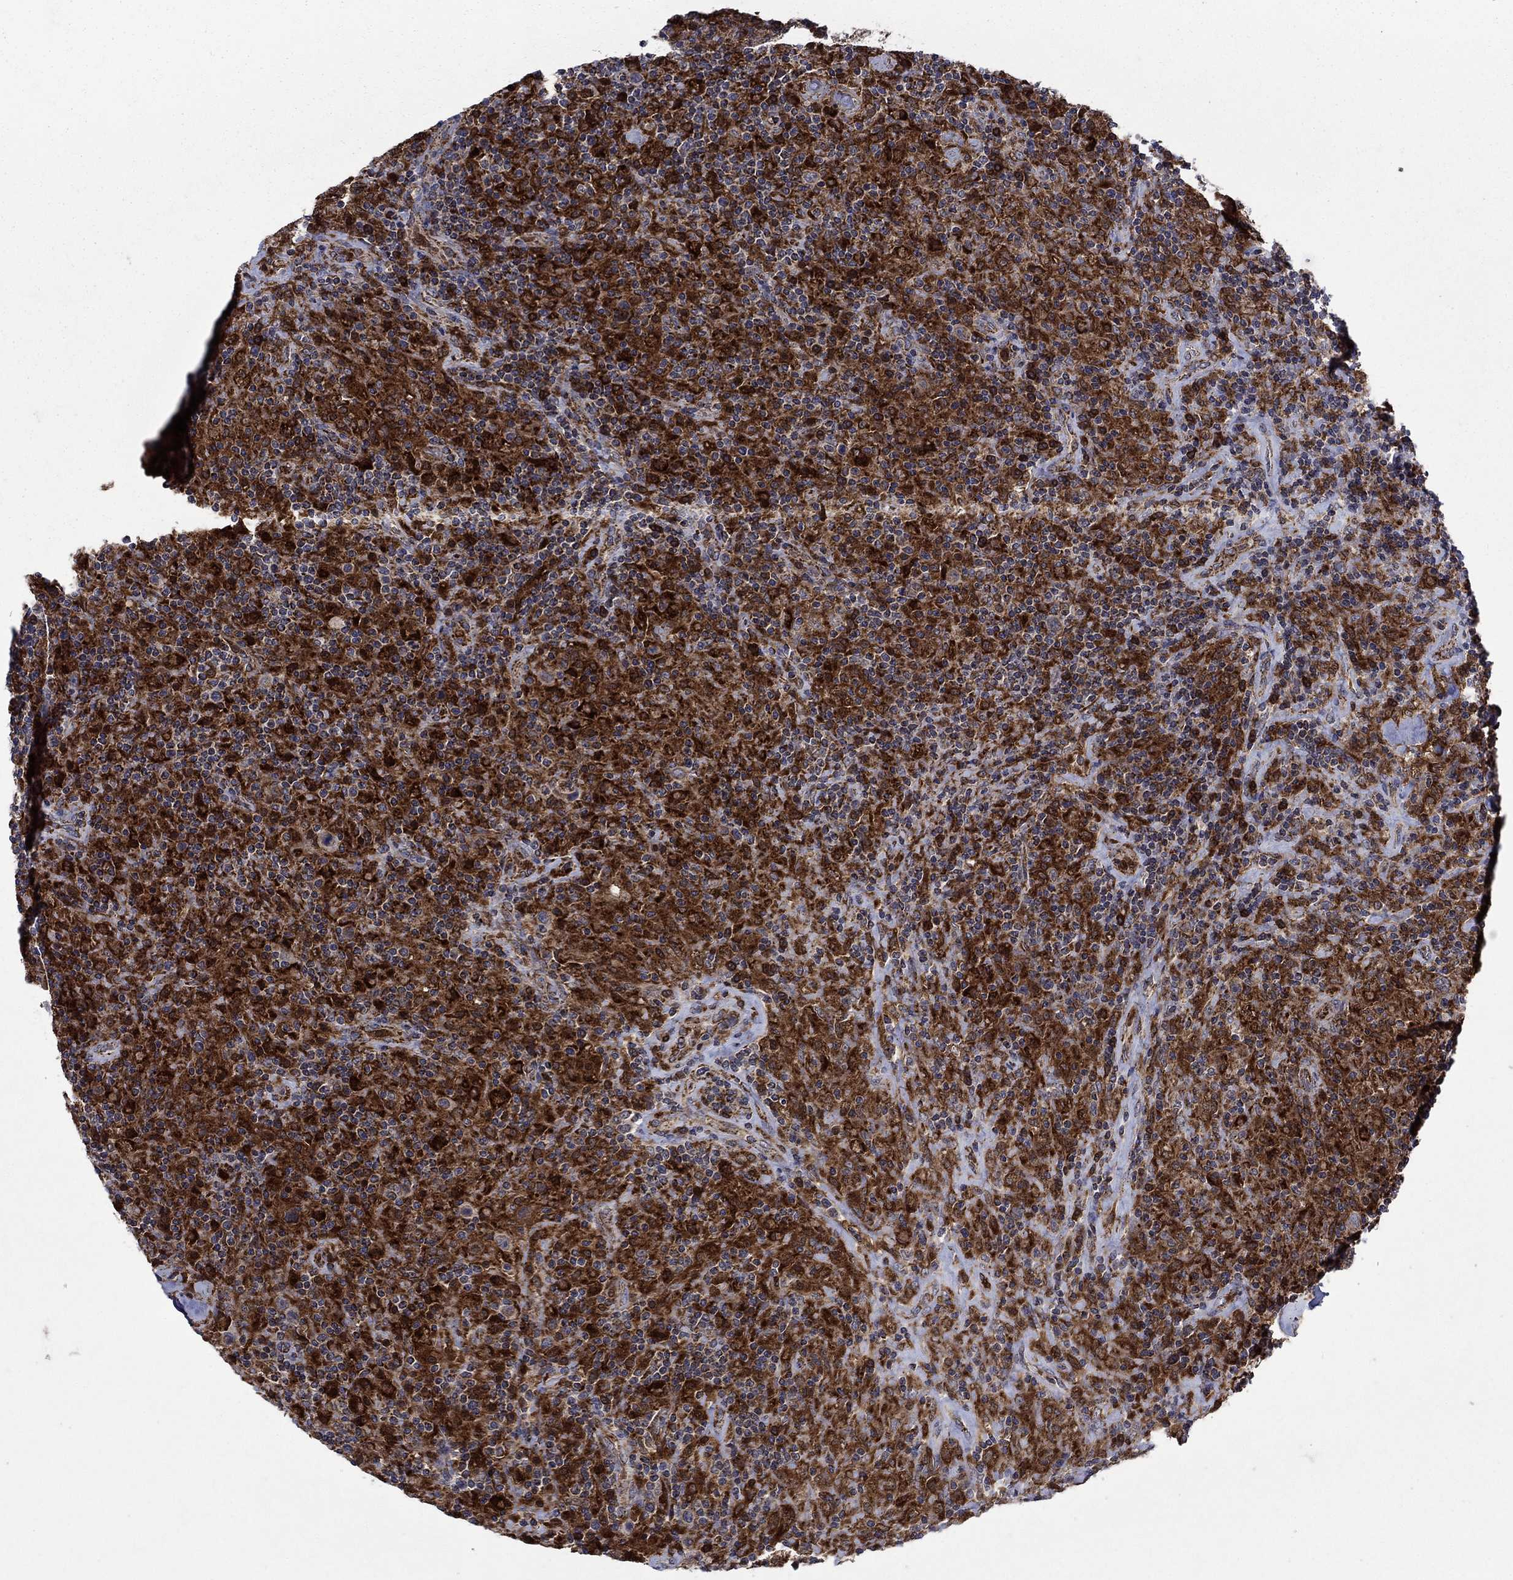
{"staining": {"intensity": "weak", "quantity": ">75%", "location": "cytoplasmic/membranous"}, "tissue": "lymphoma", "cell_type": "Tumor cells", "image_type": "cancer", "snomed": [{"axis": "morphology", "description": "Hodgkin's disease, NOS"}, {"axis": "topography", "description": "Lymph node"}], "caption": "Brown immunohistochemical staining in human lymphoma shows weak cytoplasmic/membranous positivity in about >75% of tumor cells.", "gene": "RNF19B", "patient": {"sex": "male", "age": 70}}